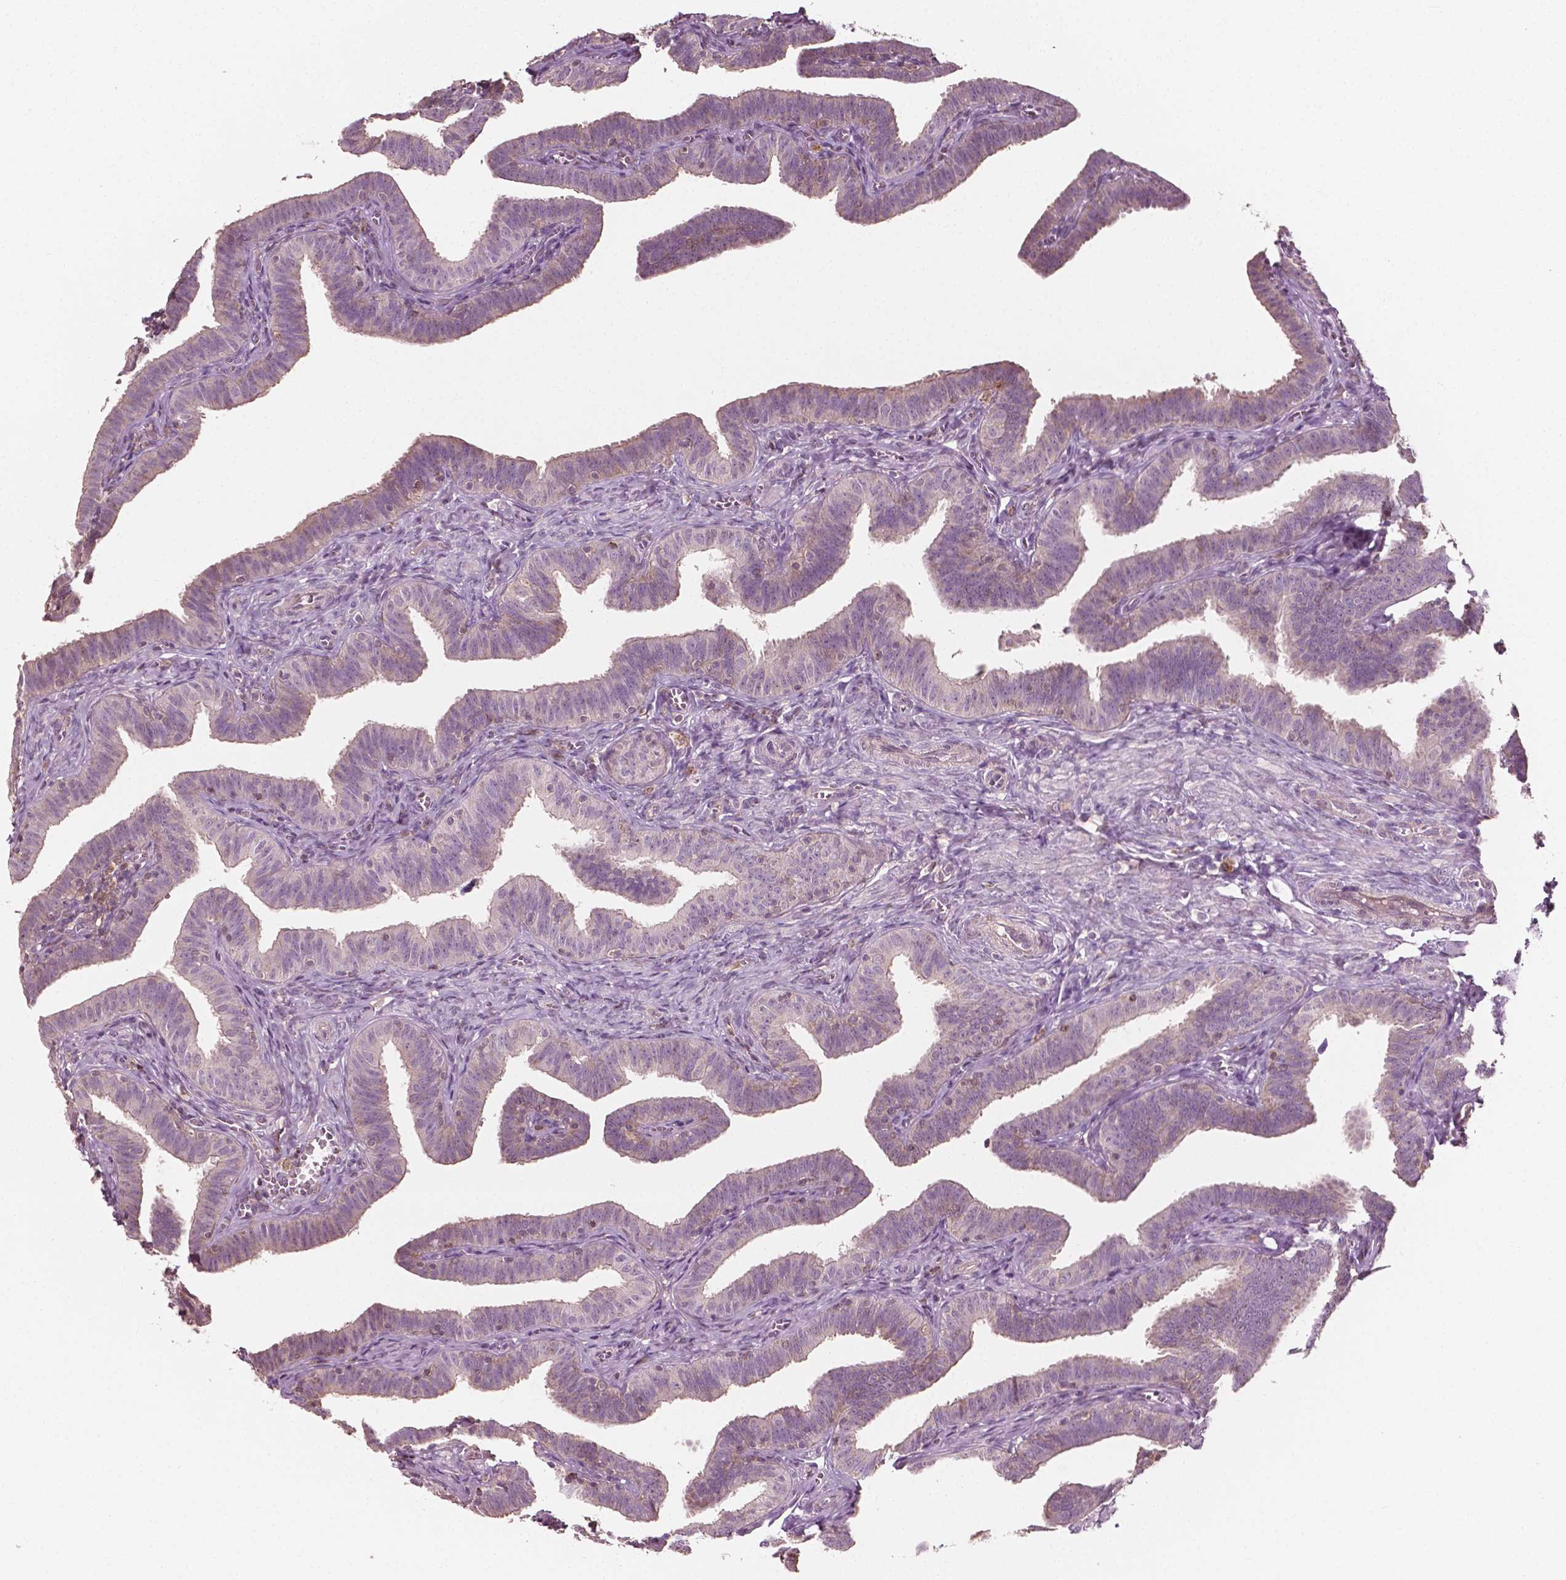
{"staining": {"intensity": "moderate", "quantity": "<25%", "location": "cytoplasmic/membranous"}, "tissue": "fallopian tube", "cell_type": "Glandular cells", "image_type": "normal", "snomed": [{"axis": "morphology", "description": "Normal tissue, NOS"}, {"axis": "topography", "description": "Fallopian tube"}], "caption": "IHC micrograph of unremarkable fallopian tube: fallopian tube stained using immunohistochemistry reveals low levels of moderate protein expression localized specifically in the cytoplasmic/membranous of glandular cells, appearing as a cytoplasmic/membranous brown color.", "gene": "MCL1", "patient": {"sex": "female", "age": 25}}